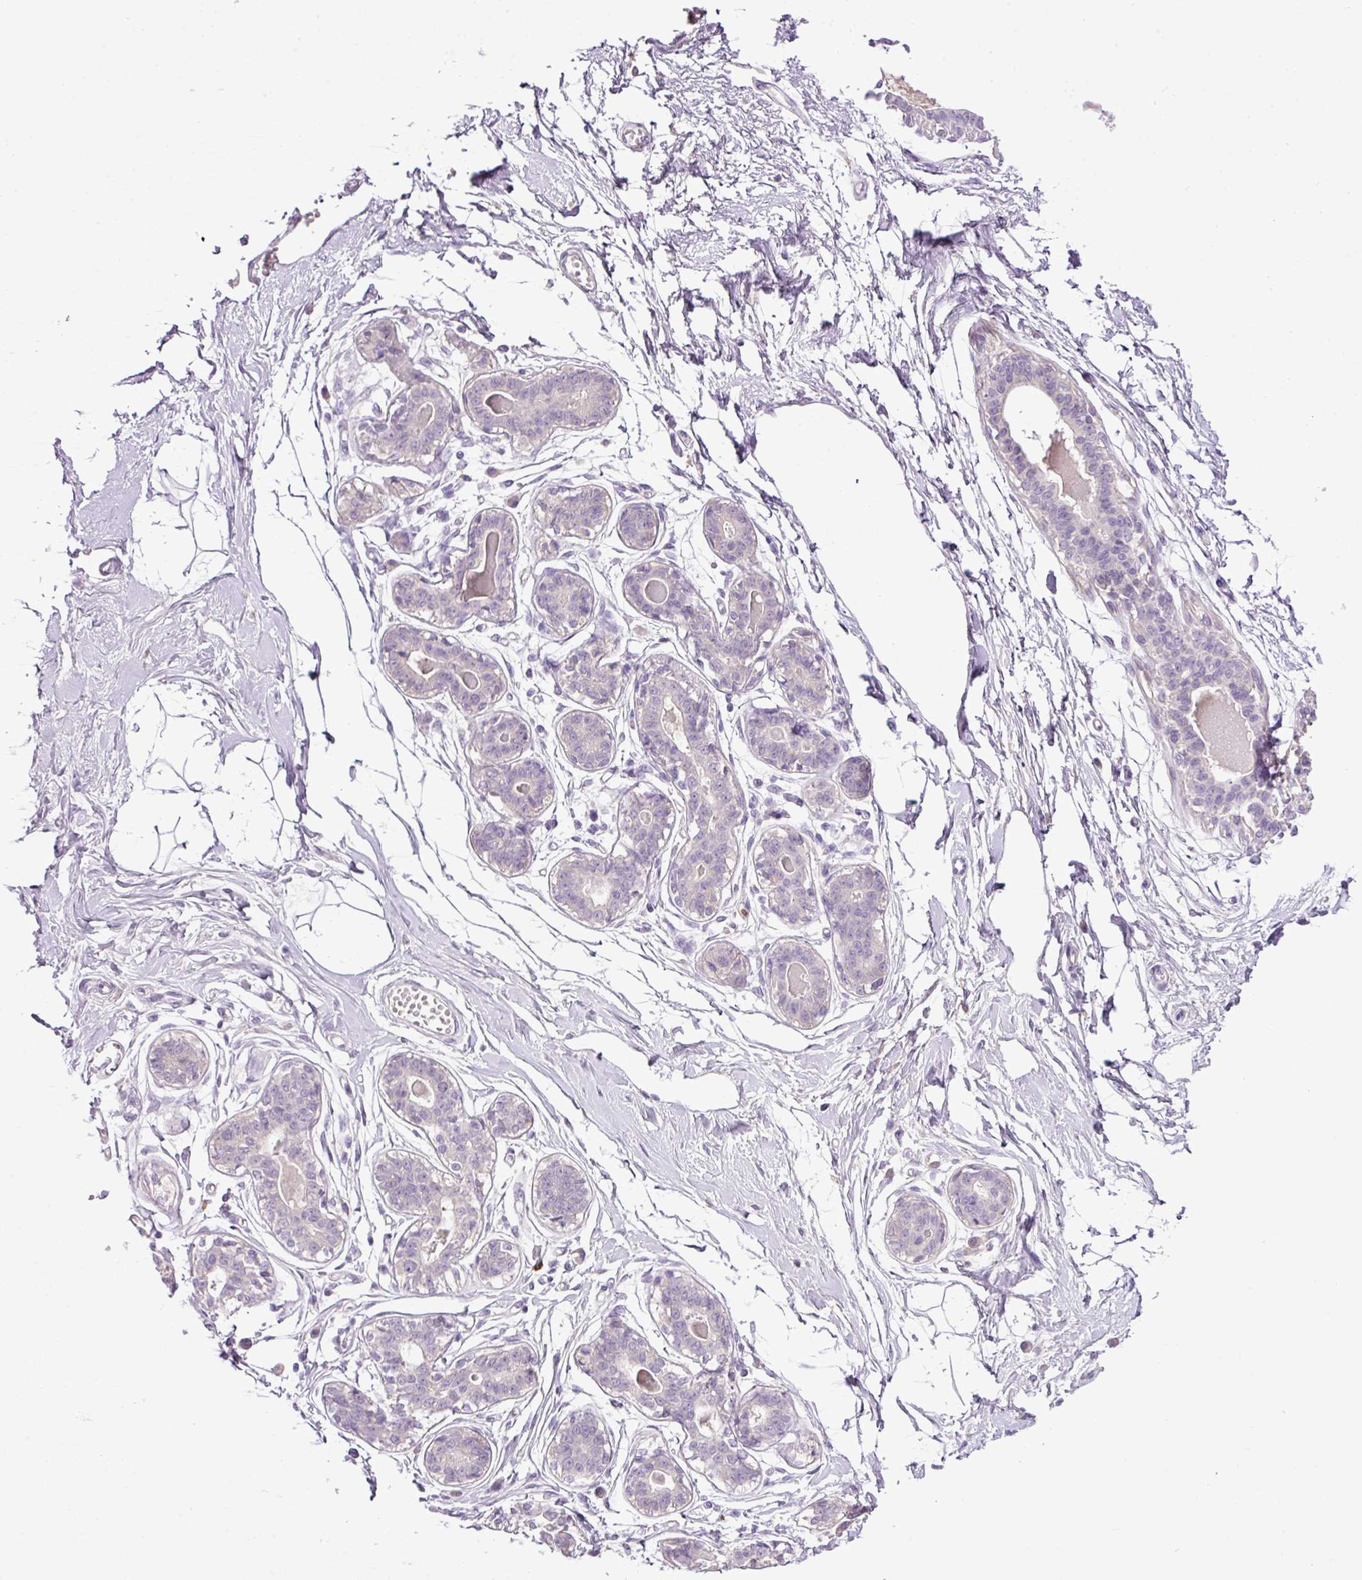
{"staining": {"intensity": "negative", "quantity": "none", "location": "none"}, "tissue": "breast", "cell_type": "Adipocytes", "image_type": "normal", "snomed": [{"axis": "morphology", "description": "Normal tissue, NOS"}, {"axis": "topography", "description": "Breast"}], "caption": "Immunohistochemistry of benign breast demonstrates no positivity in adipocytes.", "gene": "HTR3E", "patient": {"sex": "female", "age": 45}}